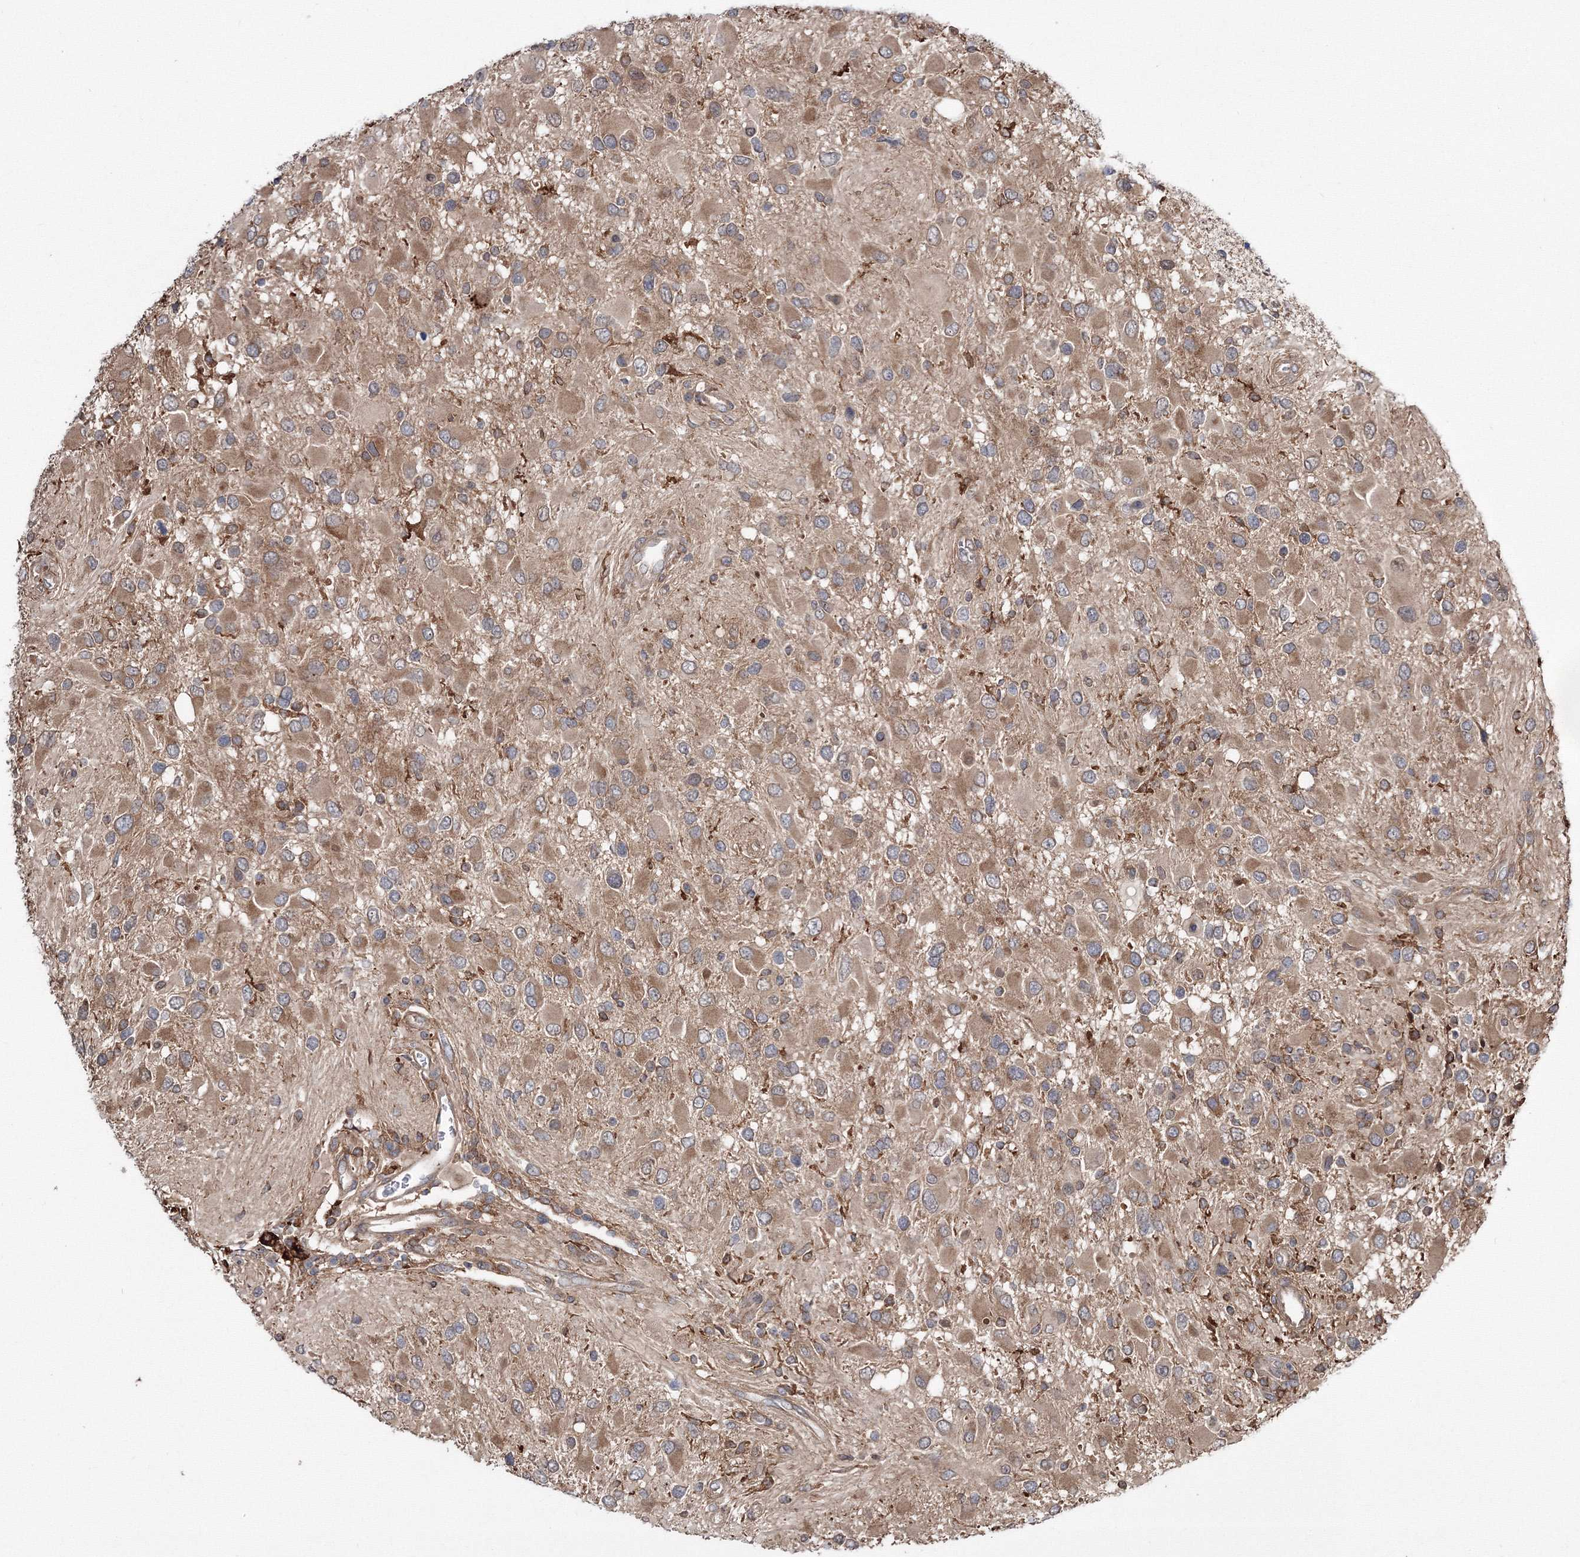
{"staining": {"intensity": "weak", "quantity": ">75%", "location": "cytoplasmic/membranous"}, "tissue": "glioma", "cell_type": "Tumor cells", "image_type": "cancer", "snomed": [{"axis": "morphology", "description": "Glioma, malignant, High grade"}, {"axis": "topography", "description": "Brain"}], "caption": "Protein expression analysis of high-grade glioma (malignant) exhibits weak cytoplasmic/membranous staining in about >75% of tumor cells.", "gene": "RANBP3L", "patient": {"sex": "male", "age": 53}}